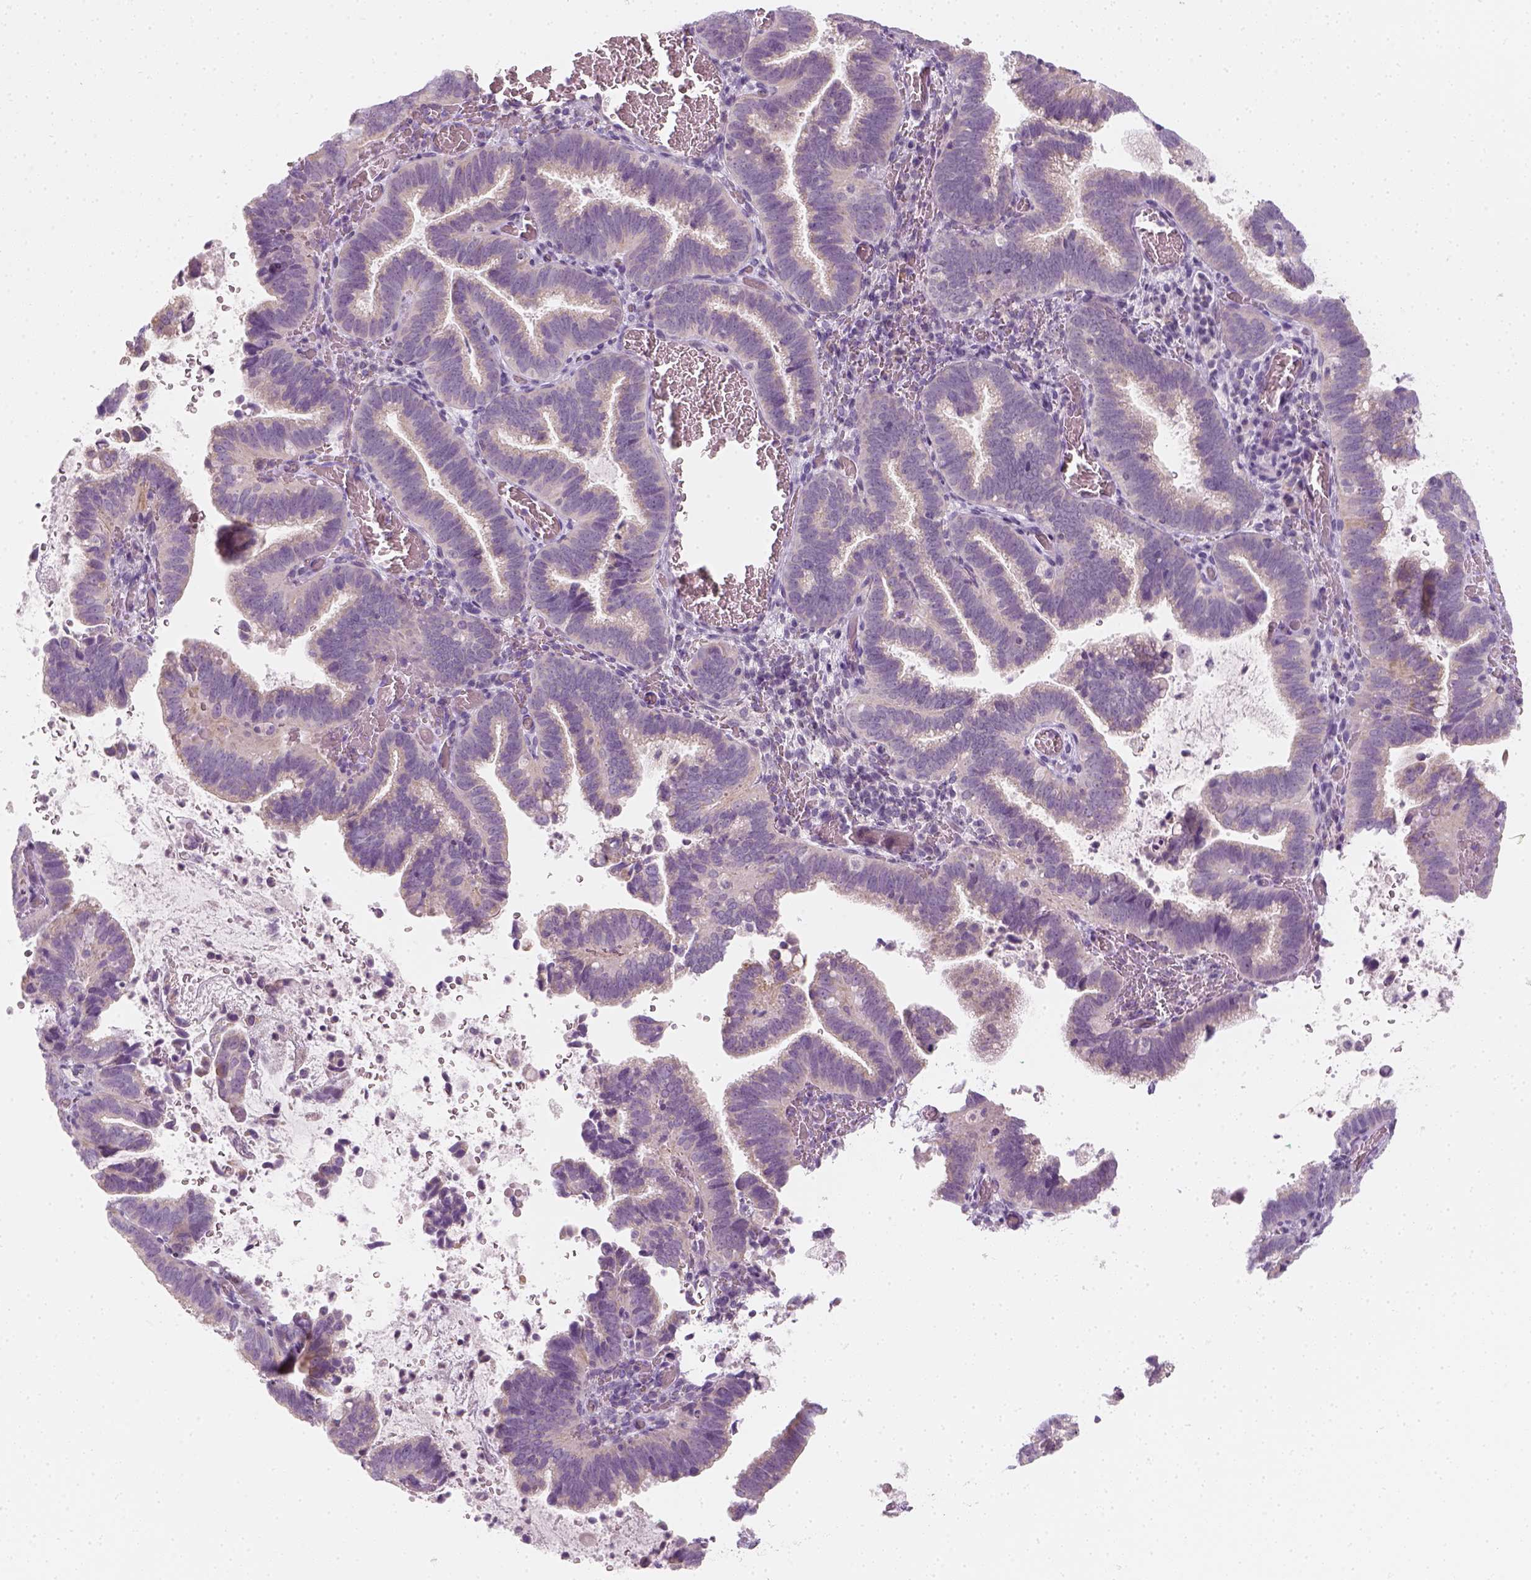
{"staining": {"intensity": "negative", "quantity": "none", "location": "none"}, "tissue": "cervical cancer", "cell_type": "Tumor cells", "image_type": "cancer", "snomed": [{"axis": "morphology", "description": "Adenocarcinoma, NOS"}, {"axis": "topography", "description": "Cervix"}], "caption": "The photomicrograph displays no significant expression in tumor cells of cervical cancer.", "gene": "PRAME", "patient": {"sex": "female", "age": 61}}